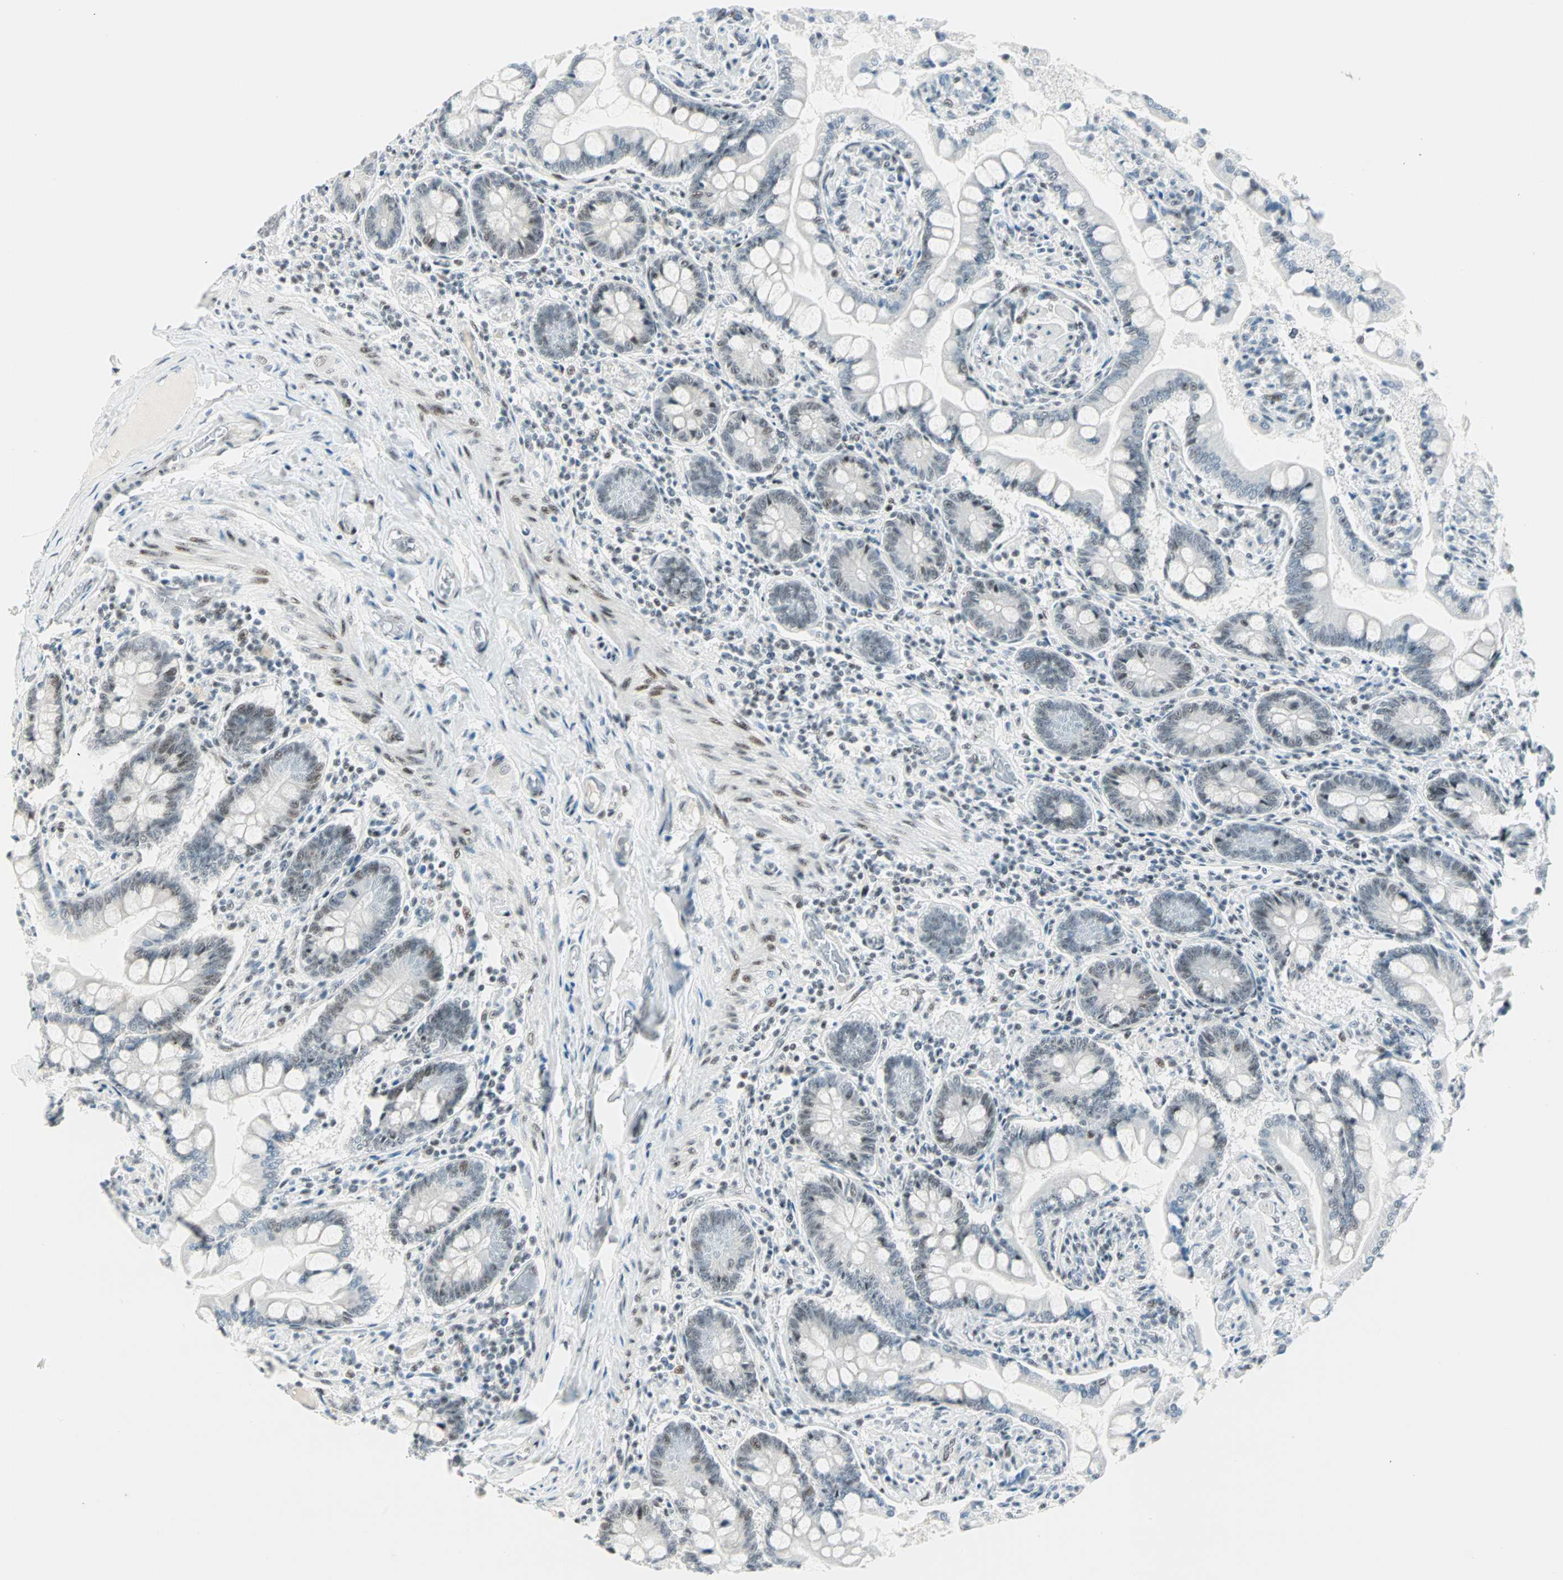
{"staining": {"intensity": "weak", "quantity": "<25%", "location": "nuclear"}, "tissue": "small intestine", "cell_type": "Glandular cells", "image_type": "normal", "snomed": [{"axis": "morphology", "description": "Normal tissue, NOS"}, {"axis": "topography", "description": "Small intestine"}], "caption": "DAB immunohistochemical staining of normal human small intestine shows no significant positivity in glandular cells.", "gene": "PKNOX1", "patient": {"sex": "male", "age": 41}}